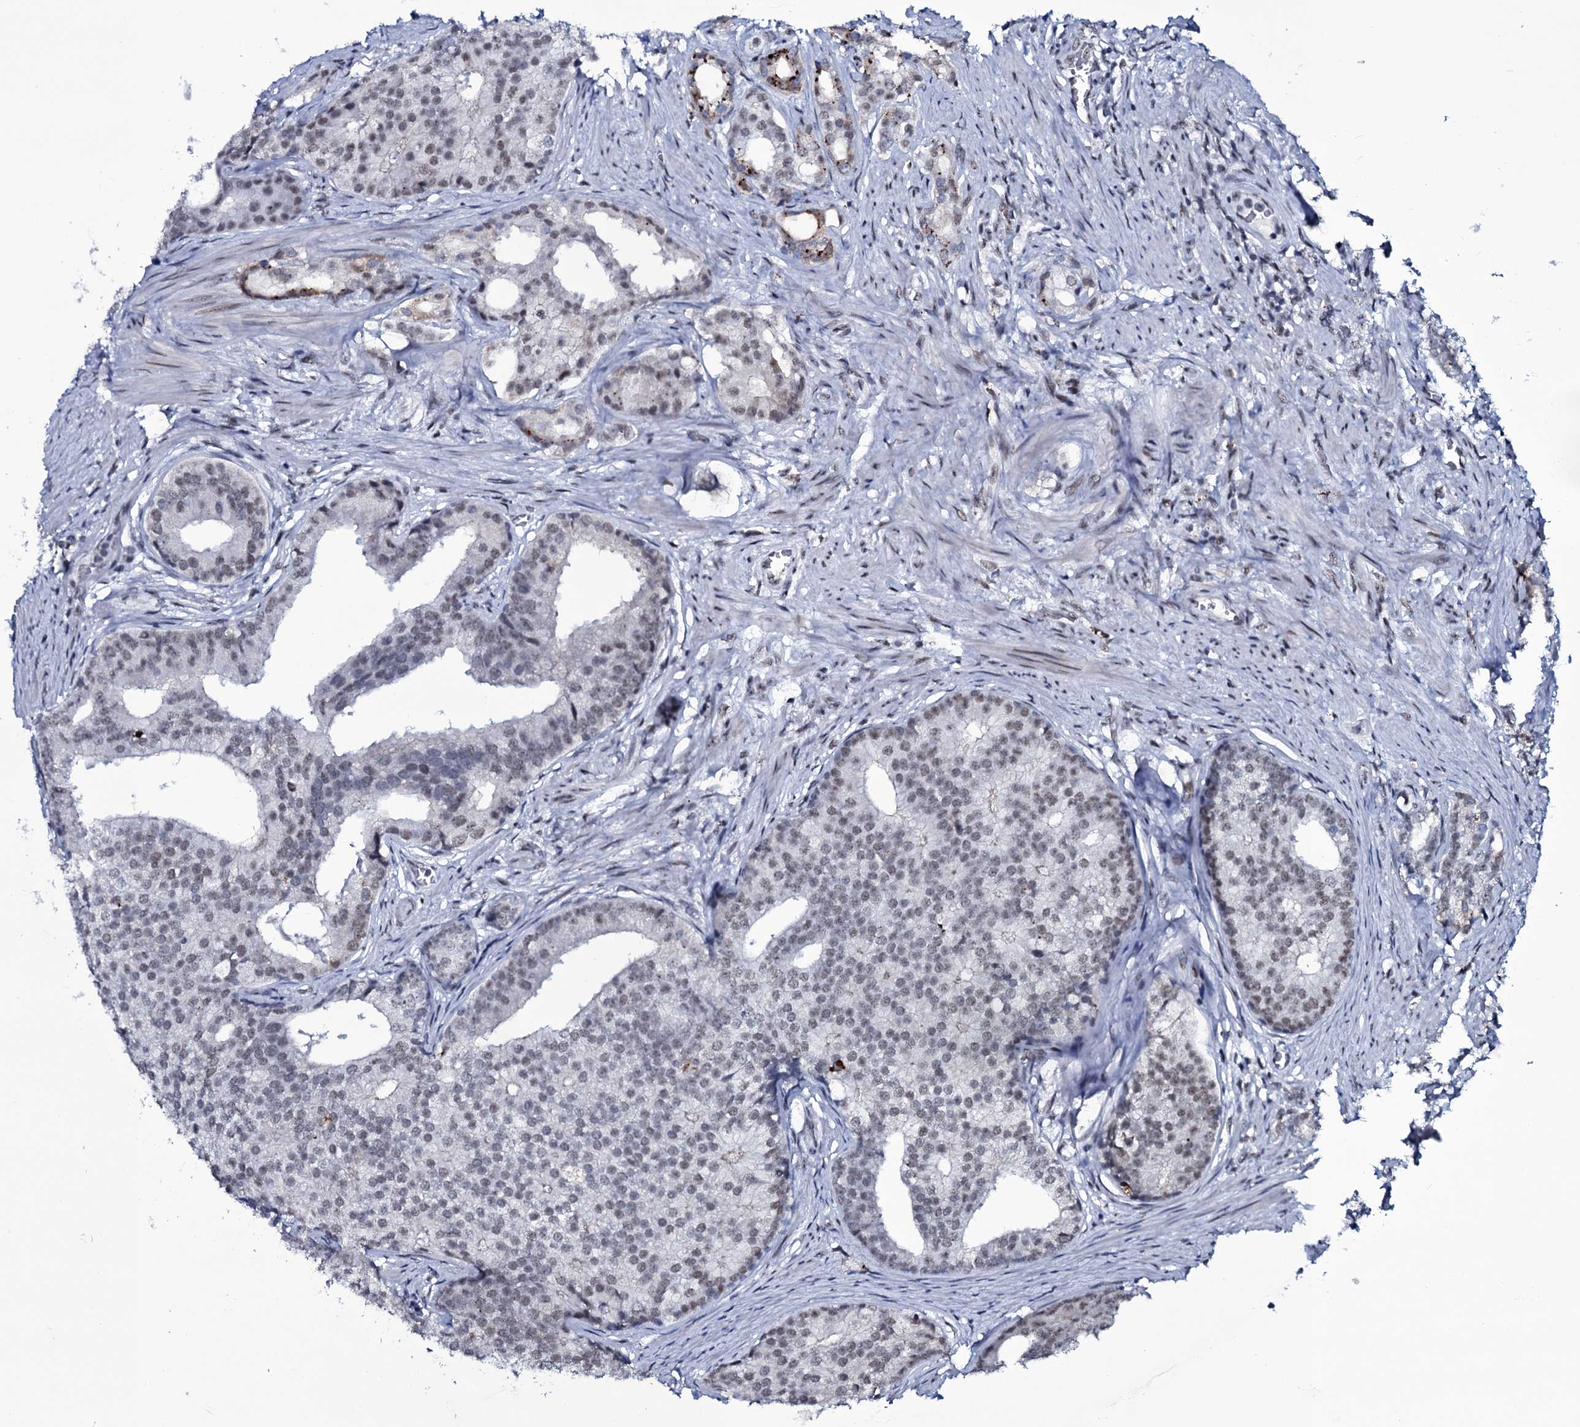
{"staining": {"intensity": "moderate", "quantity": "<25%", "location": "cytoplasmic/membranous"}, "tissue": "prostate cancer", "cell_type": "Tumor cells", "image_type": "cancer", "snomed": [{"axis": "morphology", "description": "Adenocarcinoma, Low grade"}, {"axis": "topography", "description": "Prostate"}], "caption": "Immunohistochemical staining of human prostate adenocarcinoma (low-grade) exhibits low levels of moderate cytoplasmic/membranous protein expression in about <25% of tumor cells. (DAB (3,3'-diaminobenzidine) IHC with brightfield microscopy, high magnification).", "gene": "ZMIZ2", "patient": {"sex": "male", "age": 71}}